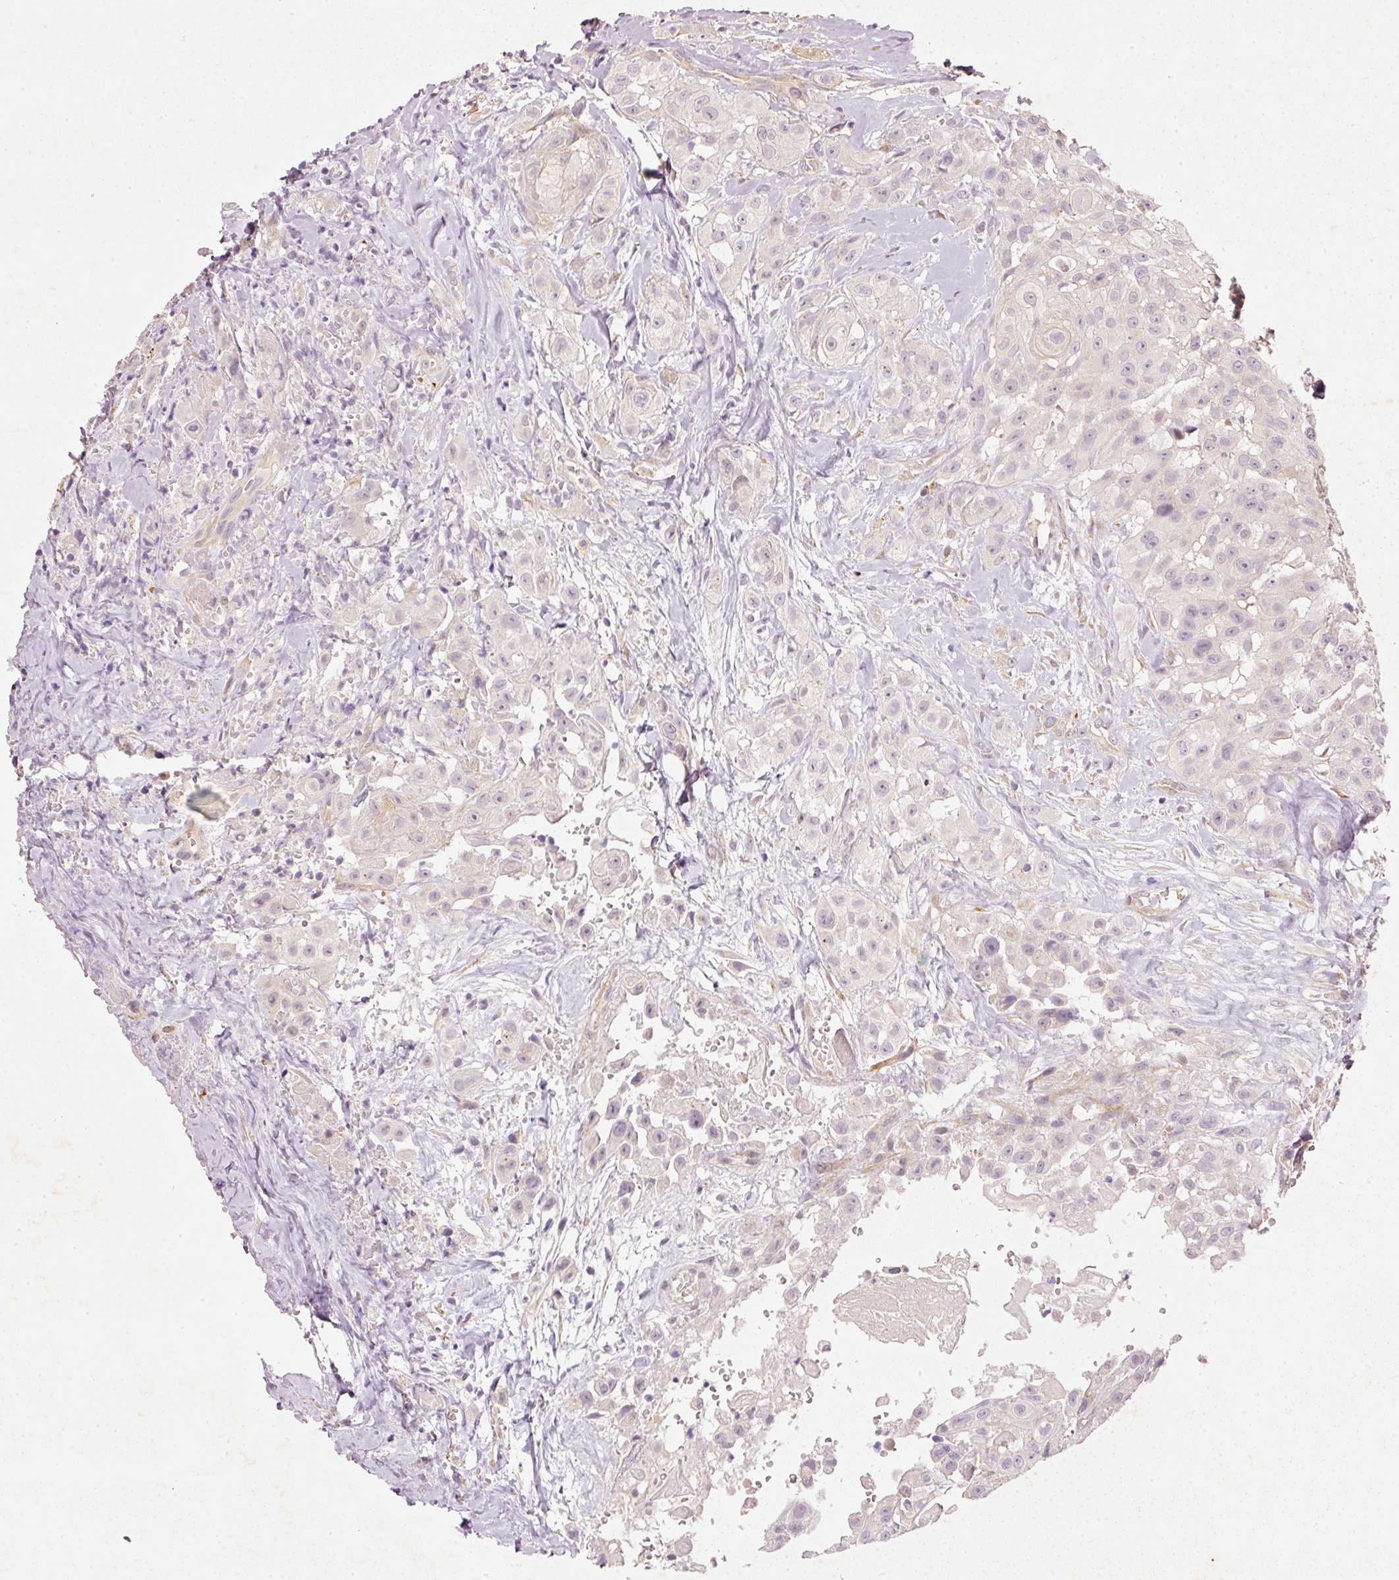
{"staining": {"intensity": "negative", "quantity": "none", "location": "none"}, "tissue": "head and neck cancer", "cell_type": "Tumor cells", "image_type": "cancer", "snomed": [{"axis": "morphology", "description": "Squamous cell carcinoma, NOS"}, {"axis": "topography", "description": "Head-Neck"}], "caption": "This is a micrograph of IHC staining of head and neck cancer, which shows no staining in tumor cells. (IHC, brightfield microscopy, high magnification).", "gene": "RGL2", "patient": {"sex": "male", "age": 83}}